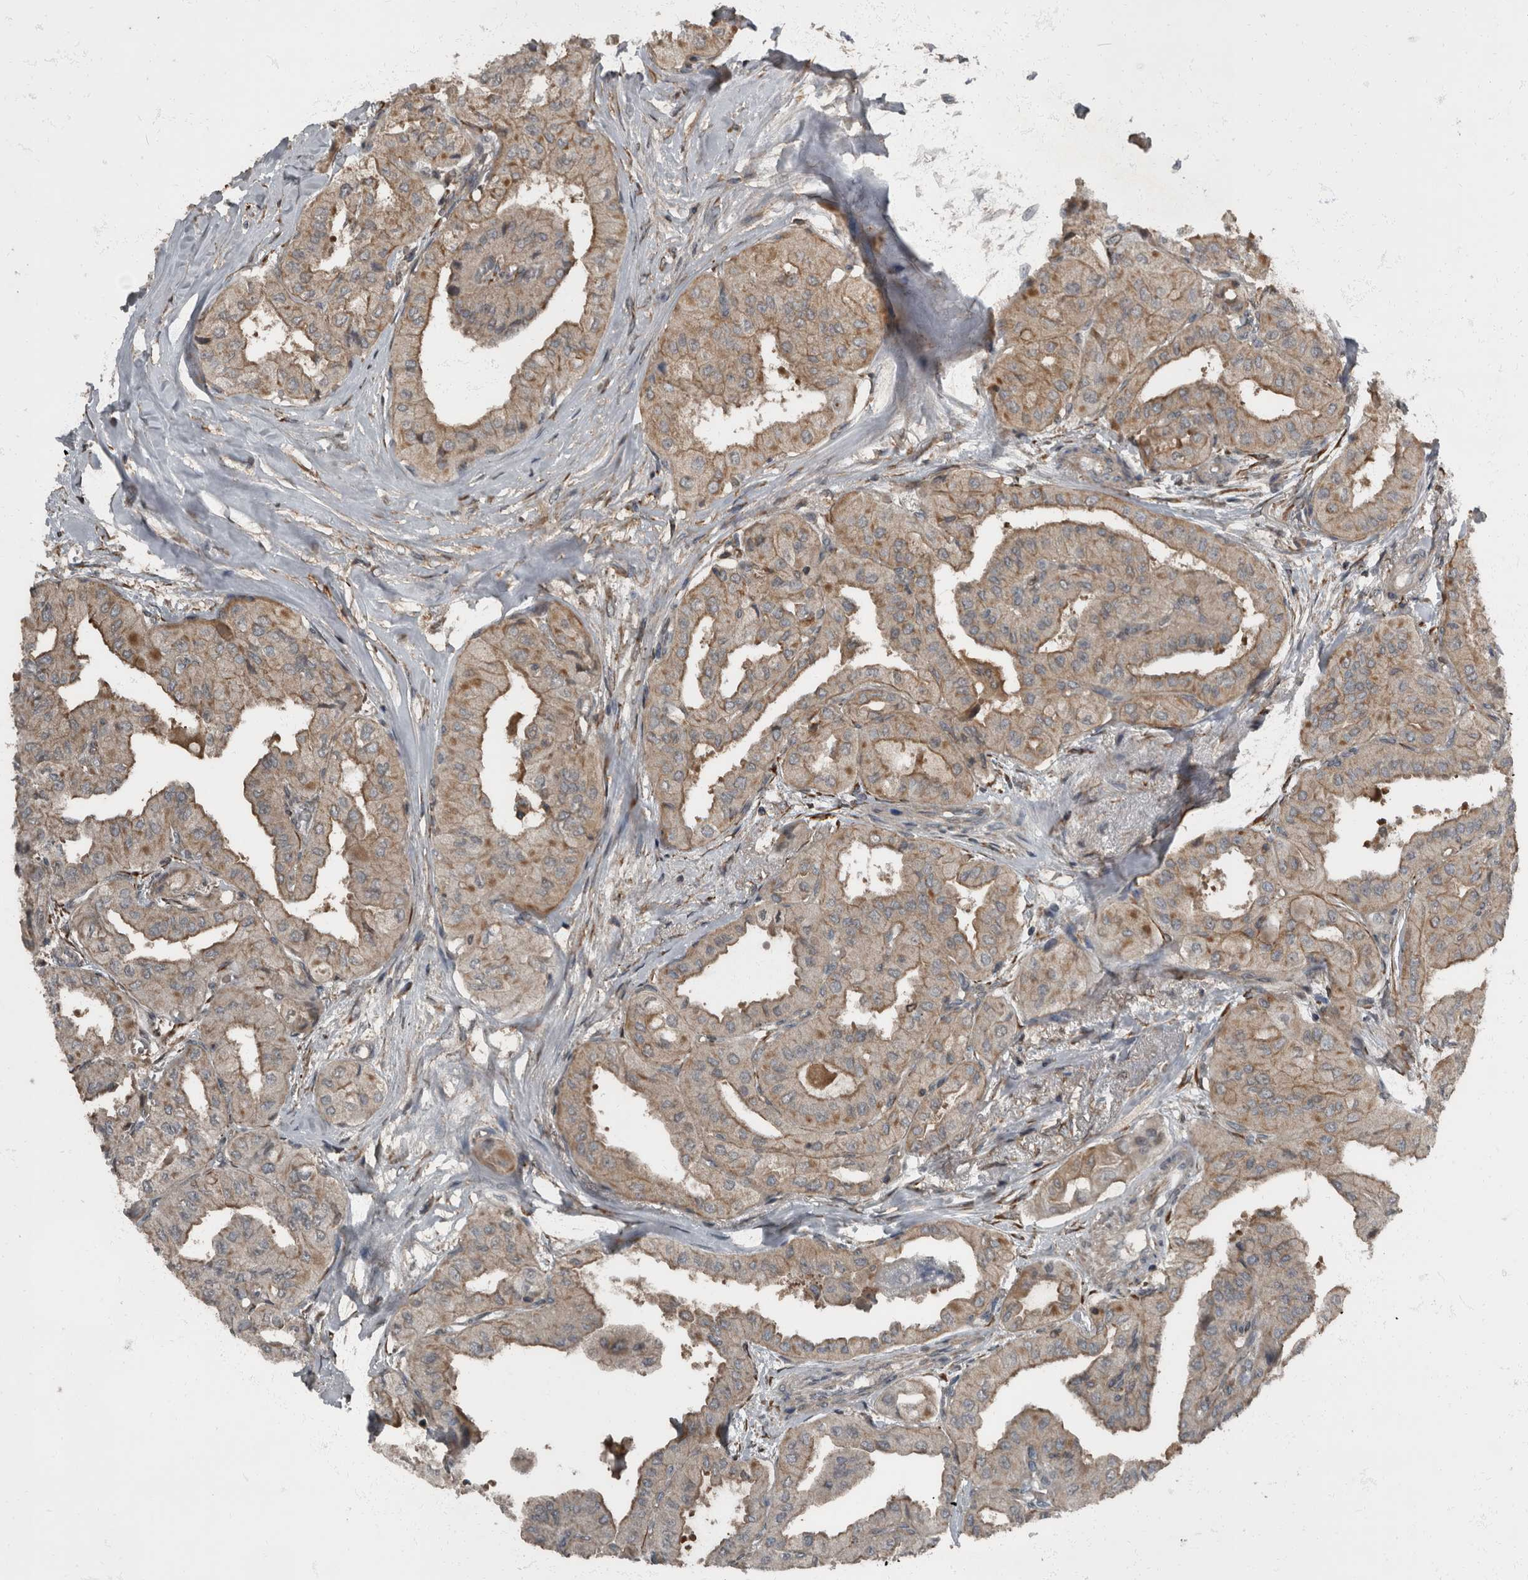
{"staining": {"intensity": "weak", "quantity": ">75%", "location": "cytoplasmic/membranous"}, "tissue": "thyroid cancer", "cell_type": "Tumor cells", "image_type": "cancer", "snomed": [{"axis": "morphology", "description": "Papillary adenocarcinoma, NOS"}, {"axis": "topography", "description": "Thyroid gland"}], "caption": "Human thyroid papillary adenocarcinoma stained for a protein (brown) displays weak cytoplasmic/membranous positive staining in approximately >75% of tumor cells.", "gene": "RABGGTB", "patient": {"sex": "female", "age": 59}}